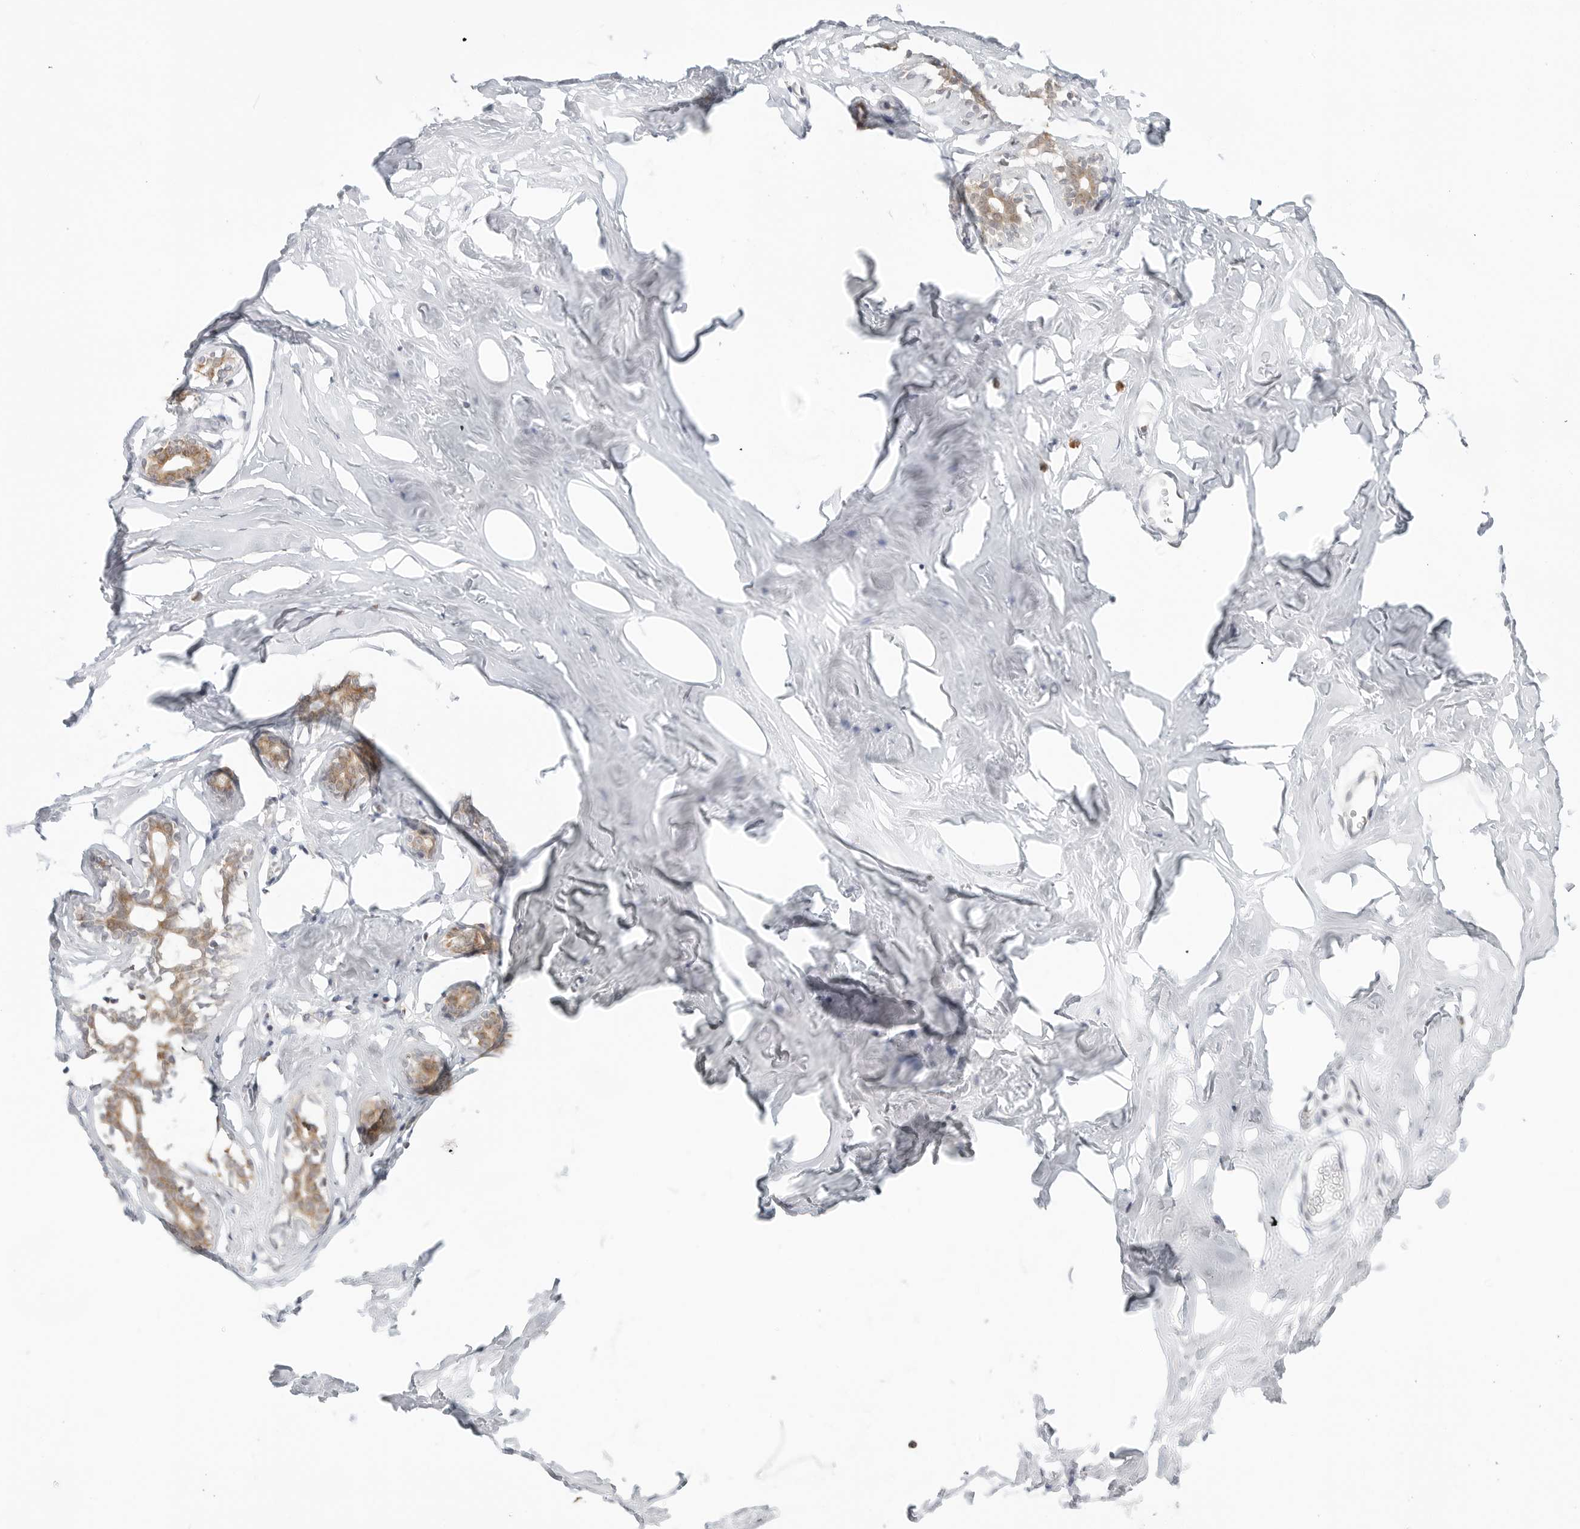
{"staining": {"intensity": "negative", "quantity": "none", "location": "none"}, "tissue": "adipose tissue", "cell_type": "Adipocytes", "image_type": "normal", "snomed": [{"axis": "morphology", "description": "Normal tissue, NOS"}, {"axis": "morphology", "description": "Fibrosis, NOS"}, {"axis": "topography", "description": "Breast"}, {"axis": "topography", "description": "Adipose tissue"}], "caption": "Immunohistochemistry (IHC) histopathology image of normal adipose tissue stained for a protein (brown), which demonstrates no staining in adipocytes. Brightfield microscopy of immunohistochemistry (IHC) stained with DAB (3,3'-diaminobenzidine) (brown) and hematoxylin (blue), captured at high magnification.", "gene": "POLR3GL", "patient": {"sex": "female", "age": 39}}